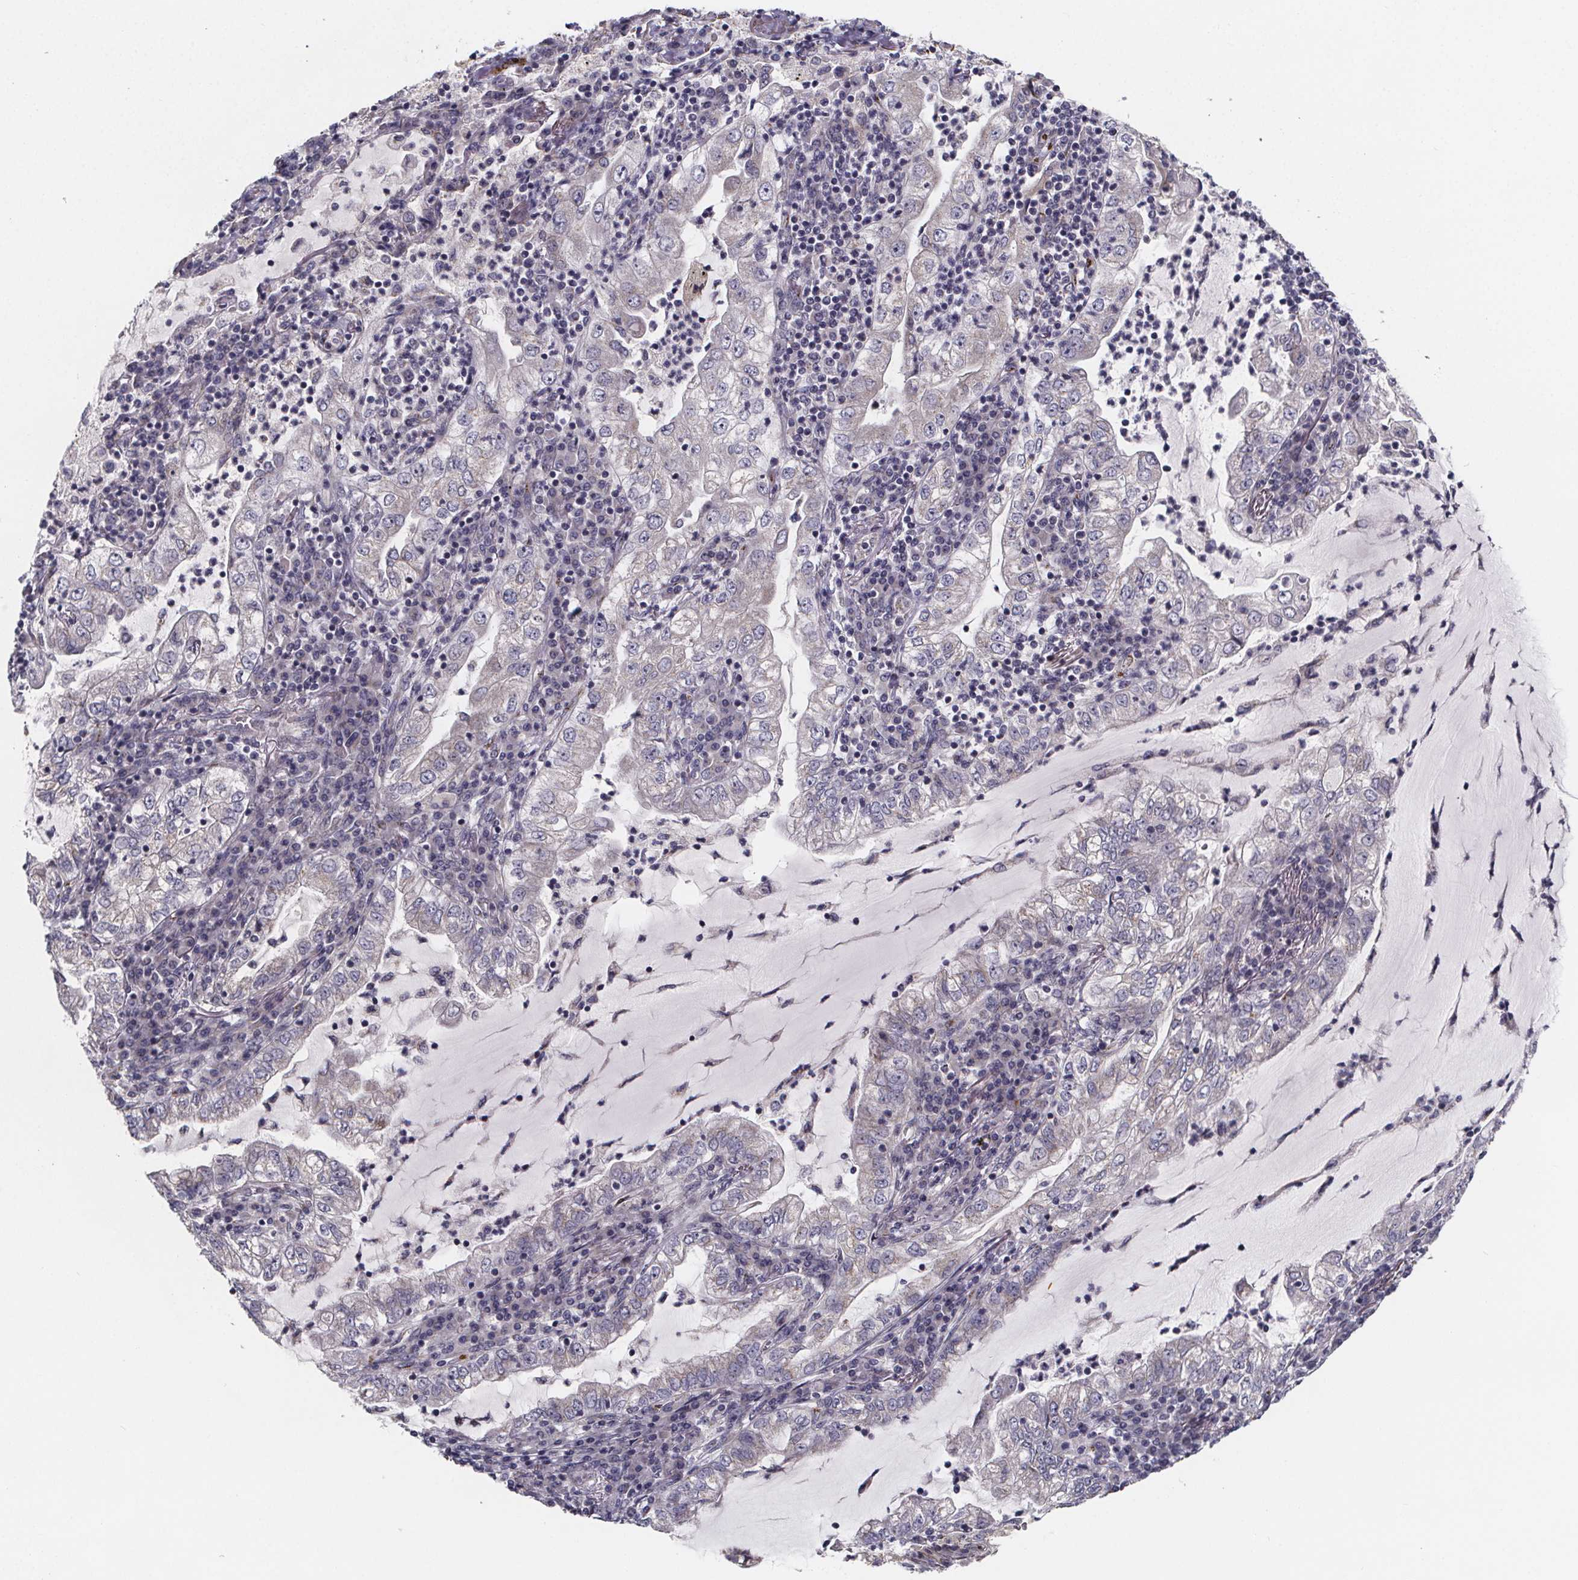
{"staining": {"intensity": "negative", "quantity": "none", "location": "none"}, "tissue": "lung cancer", "cell_type": "Tumor cells", "image_type": "cancer", "snomed": [{"axis": "morphology", "description": "Adenocarcinoma, NOS"}, {"axis": "topography", "description": "Lung"}], "caption": "High power microscopy image of an immunohistochemistry image of lung adenocarcinoma, revealing no significant positivity in tumor cells.", "gene": "NDST1", "patient": {"sex": "female", "age": 73}}